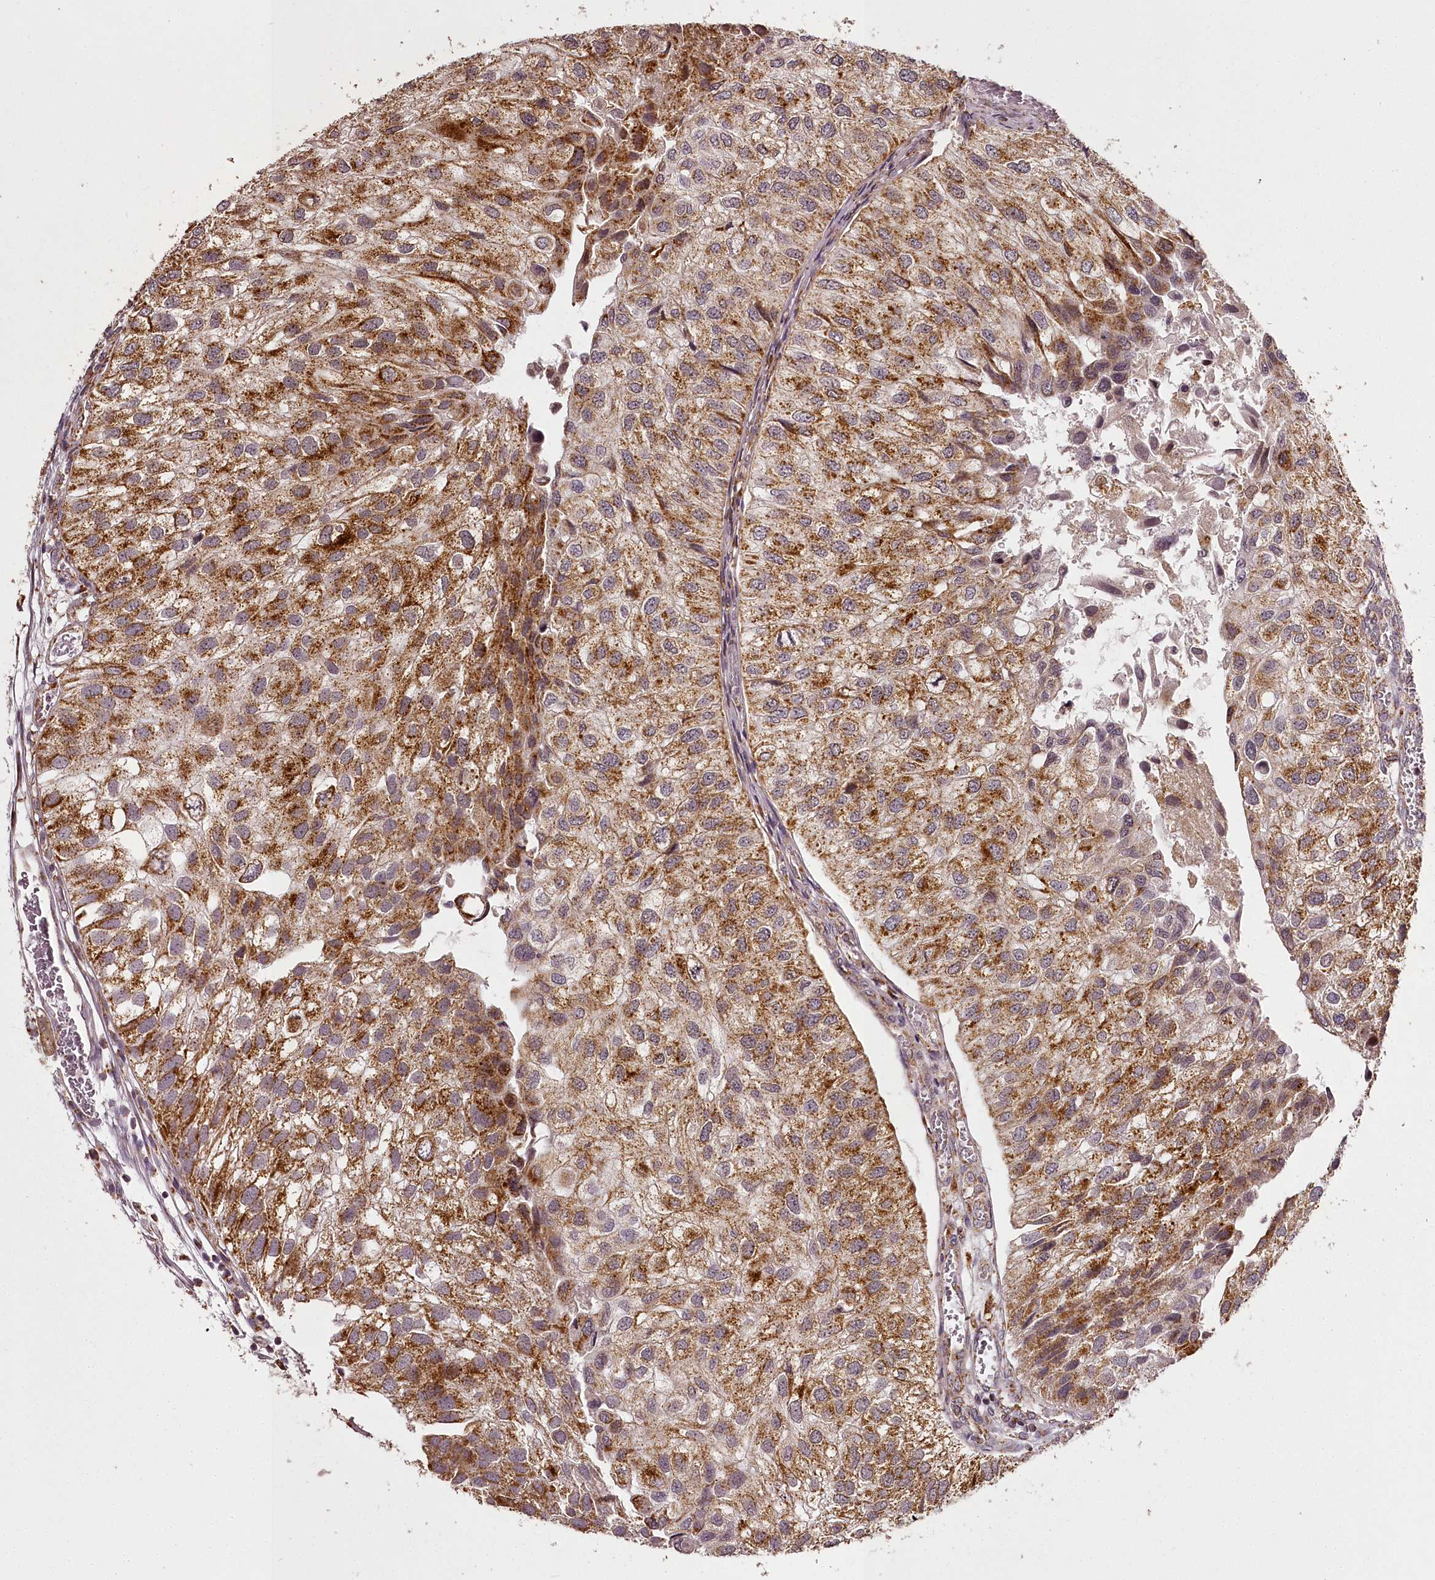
{"staining": {"intensity": "strong", "quantity": "25%-75%", "location": "cytoplasmic/membranous"}, "tissue": "urothelial cancer", "cell_type": "Tumor cells", "image_type": "cancer", "snomed": [{"axis": "morphology", "description": "Urothelial carcinoma, Low grade"}, {"axis": "topography", "description": "Urinary bladder"}], "caption": "The image exhibits staining of urothelial cancer, revealing strong cytoplasmic/membranous protein staining (brown color) within tumor cells.", "gene": "CHCHD2", "patient": {"sex": "female", "age": 89}}